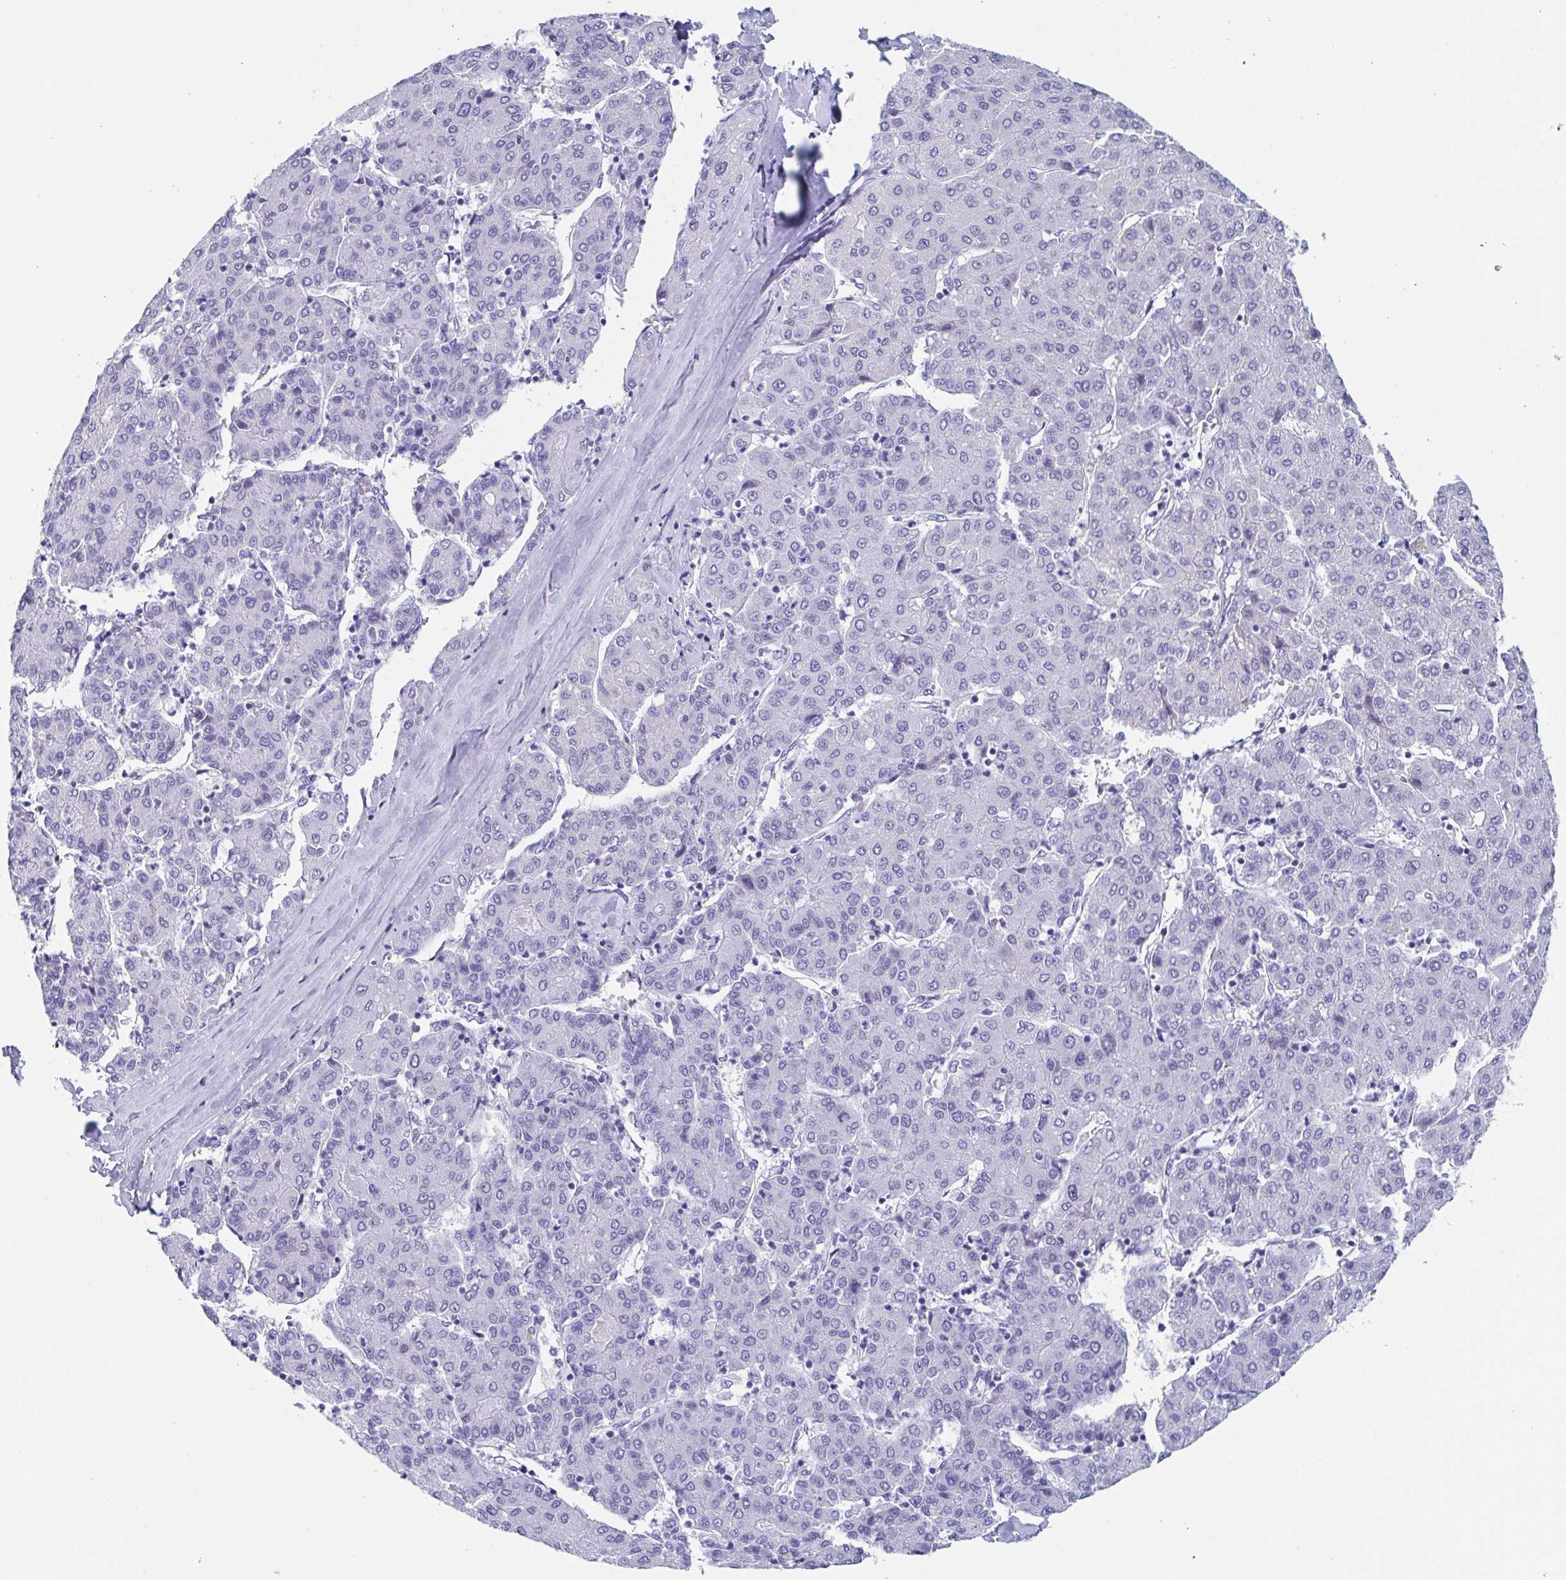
{"staining": {"intensity": "negative", "quantity": "none", "location": "none"}, "tissue": "liver cancer", "cell_type": "Tumor cells", "image_type": "cancer", "snomed": [{"axis": "morphology", "description": "Carcinoma, Hepatocellular, NOS"}, {"axis": "topography", "description": "Liver"}], "caption": "A histopathology image of human liver hepatocellular carcinoma is negative for staining in tumor cells.", "gene": "ZPBP", "patient": {"sex": "male", "age": 65}}